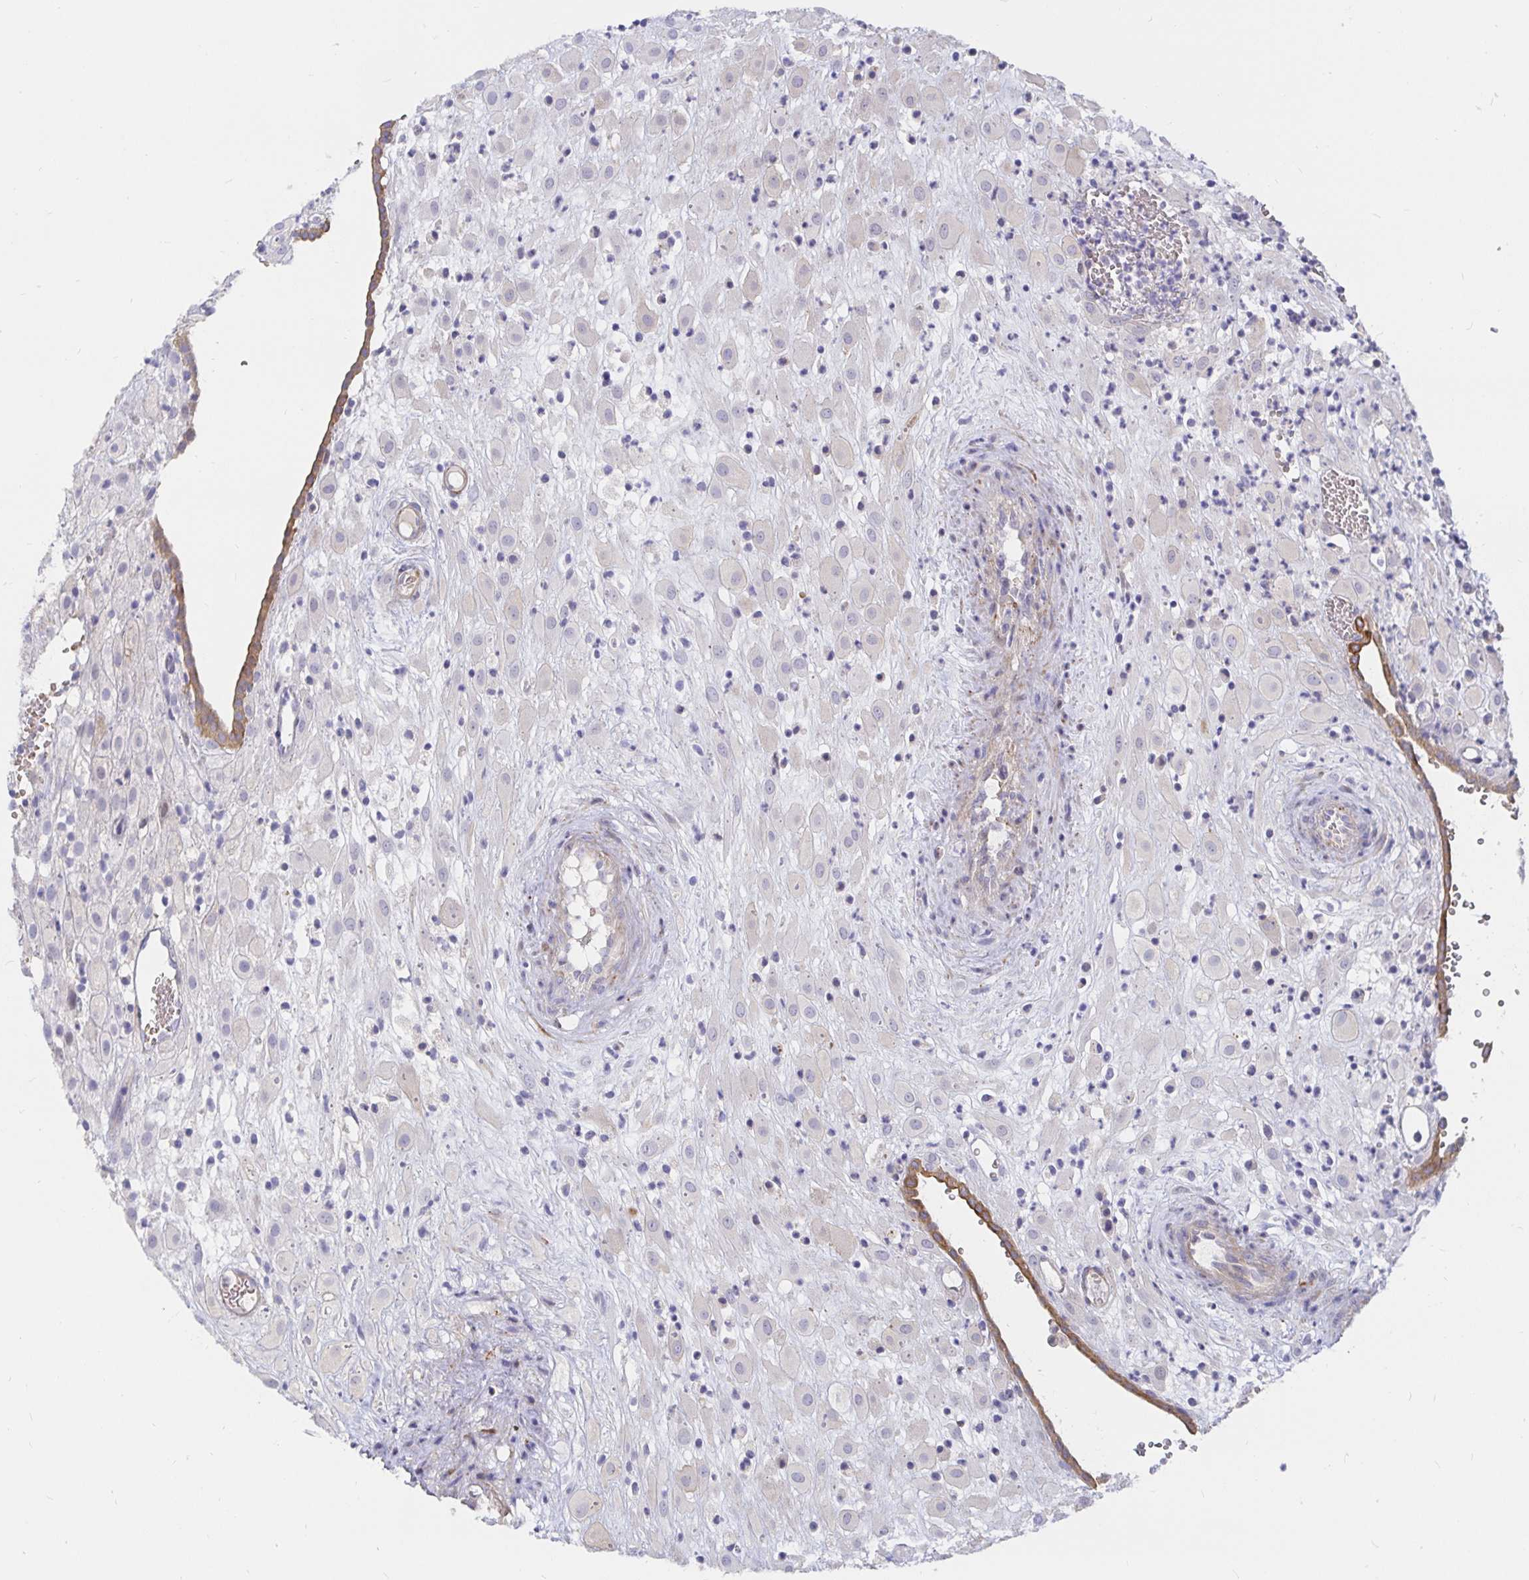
{"staining": {"intensity": "negative", "quantity": "none", "location": "none"}, "tissue": "placenta", "cell_type": "Decidual cells", "image_type": "normal", "snomed": [{"axis": "morphology", "description": "Normal tissue, NOS"}, {"axis": "topography", "description": "Placenta"}], "caption": "A photomicrograph of human placenta is negative for staining in decidual cells. Nuclei are stained in blue.", "gene": "KCTD19", "patient": {"sex": "female", "age": 24}}